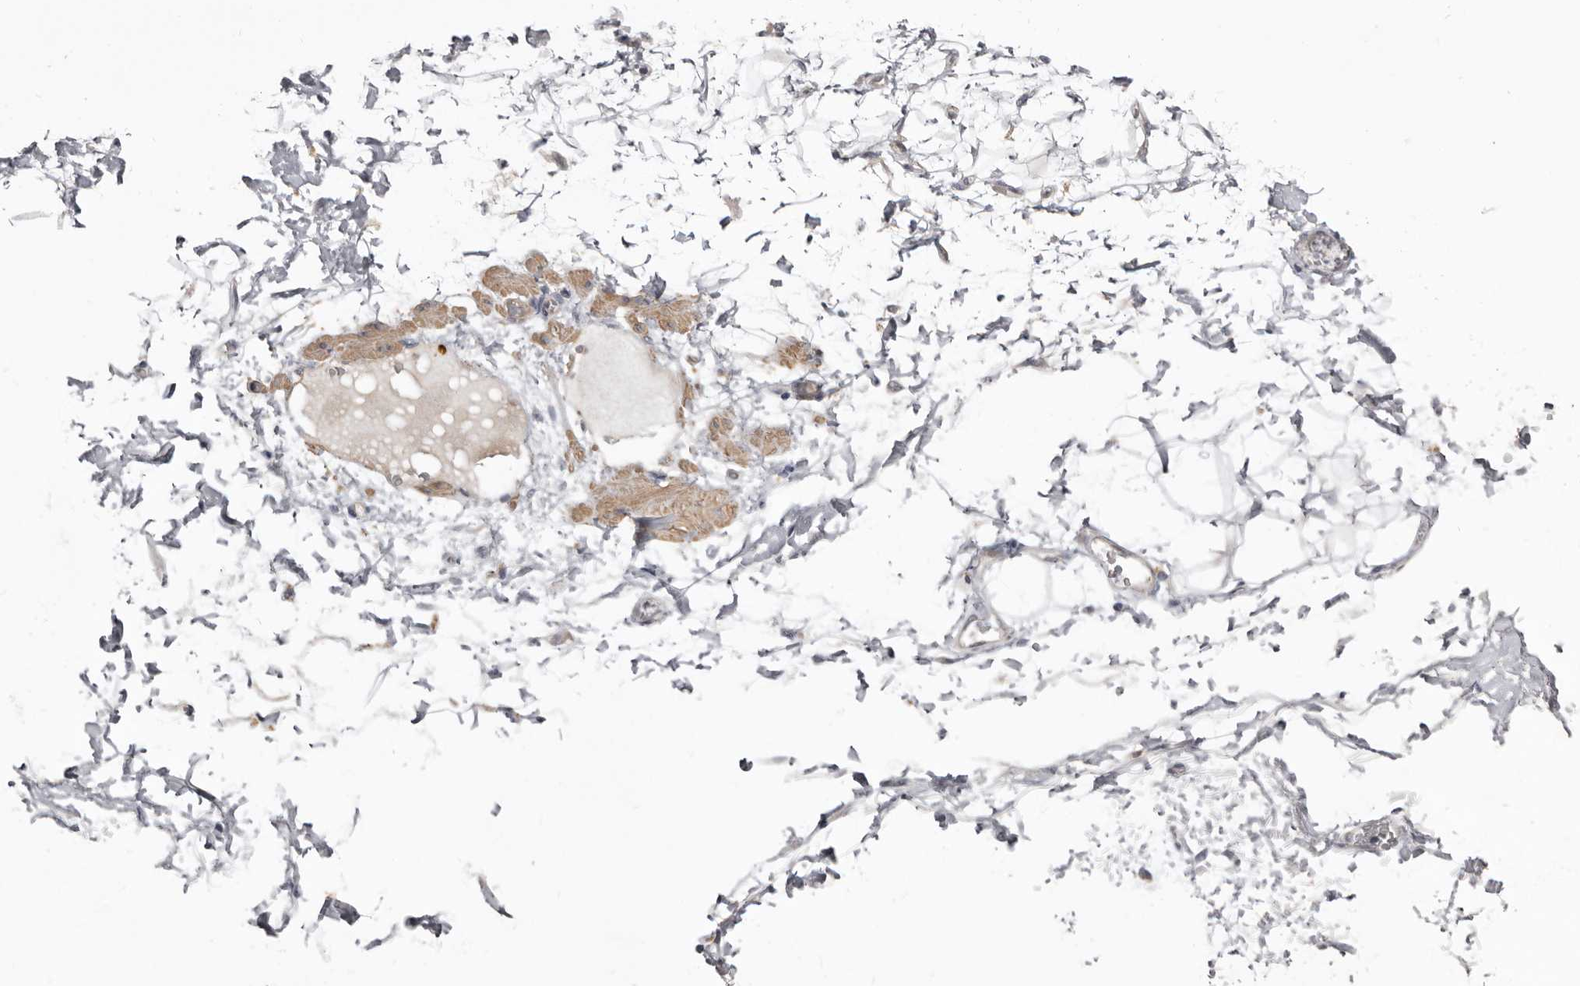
{"staining": {"intensity": "weak", "quantity": "25%-75%", "location": "cytoplasmic/membranous"}, "tissue": "adipose tissue", "cell_type": "Adipocytes", "image_type": "normal", "snomed": [{"axis": "morphology", "description": "Normal tissue, NOS"}, {"axis": "morphology", "description": "Adenocarcinoma, NOS"}, {"axis": "topography", "description": "Pancreas"}, {"axis": "topography", "description": "Peripheral nerve tissue"}], "caption": "An immunohistochemistry (IHC) histopathology image of normal tissue is shown. Protein staining in brown shows weak cytoplasmic/membranous positivity in adipose tissue within adipocytes.", "gene": "CDCA8", "patient": {"sex": "male", "age": 59}}